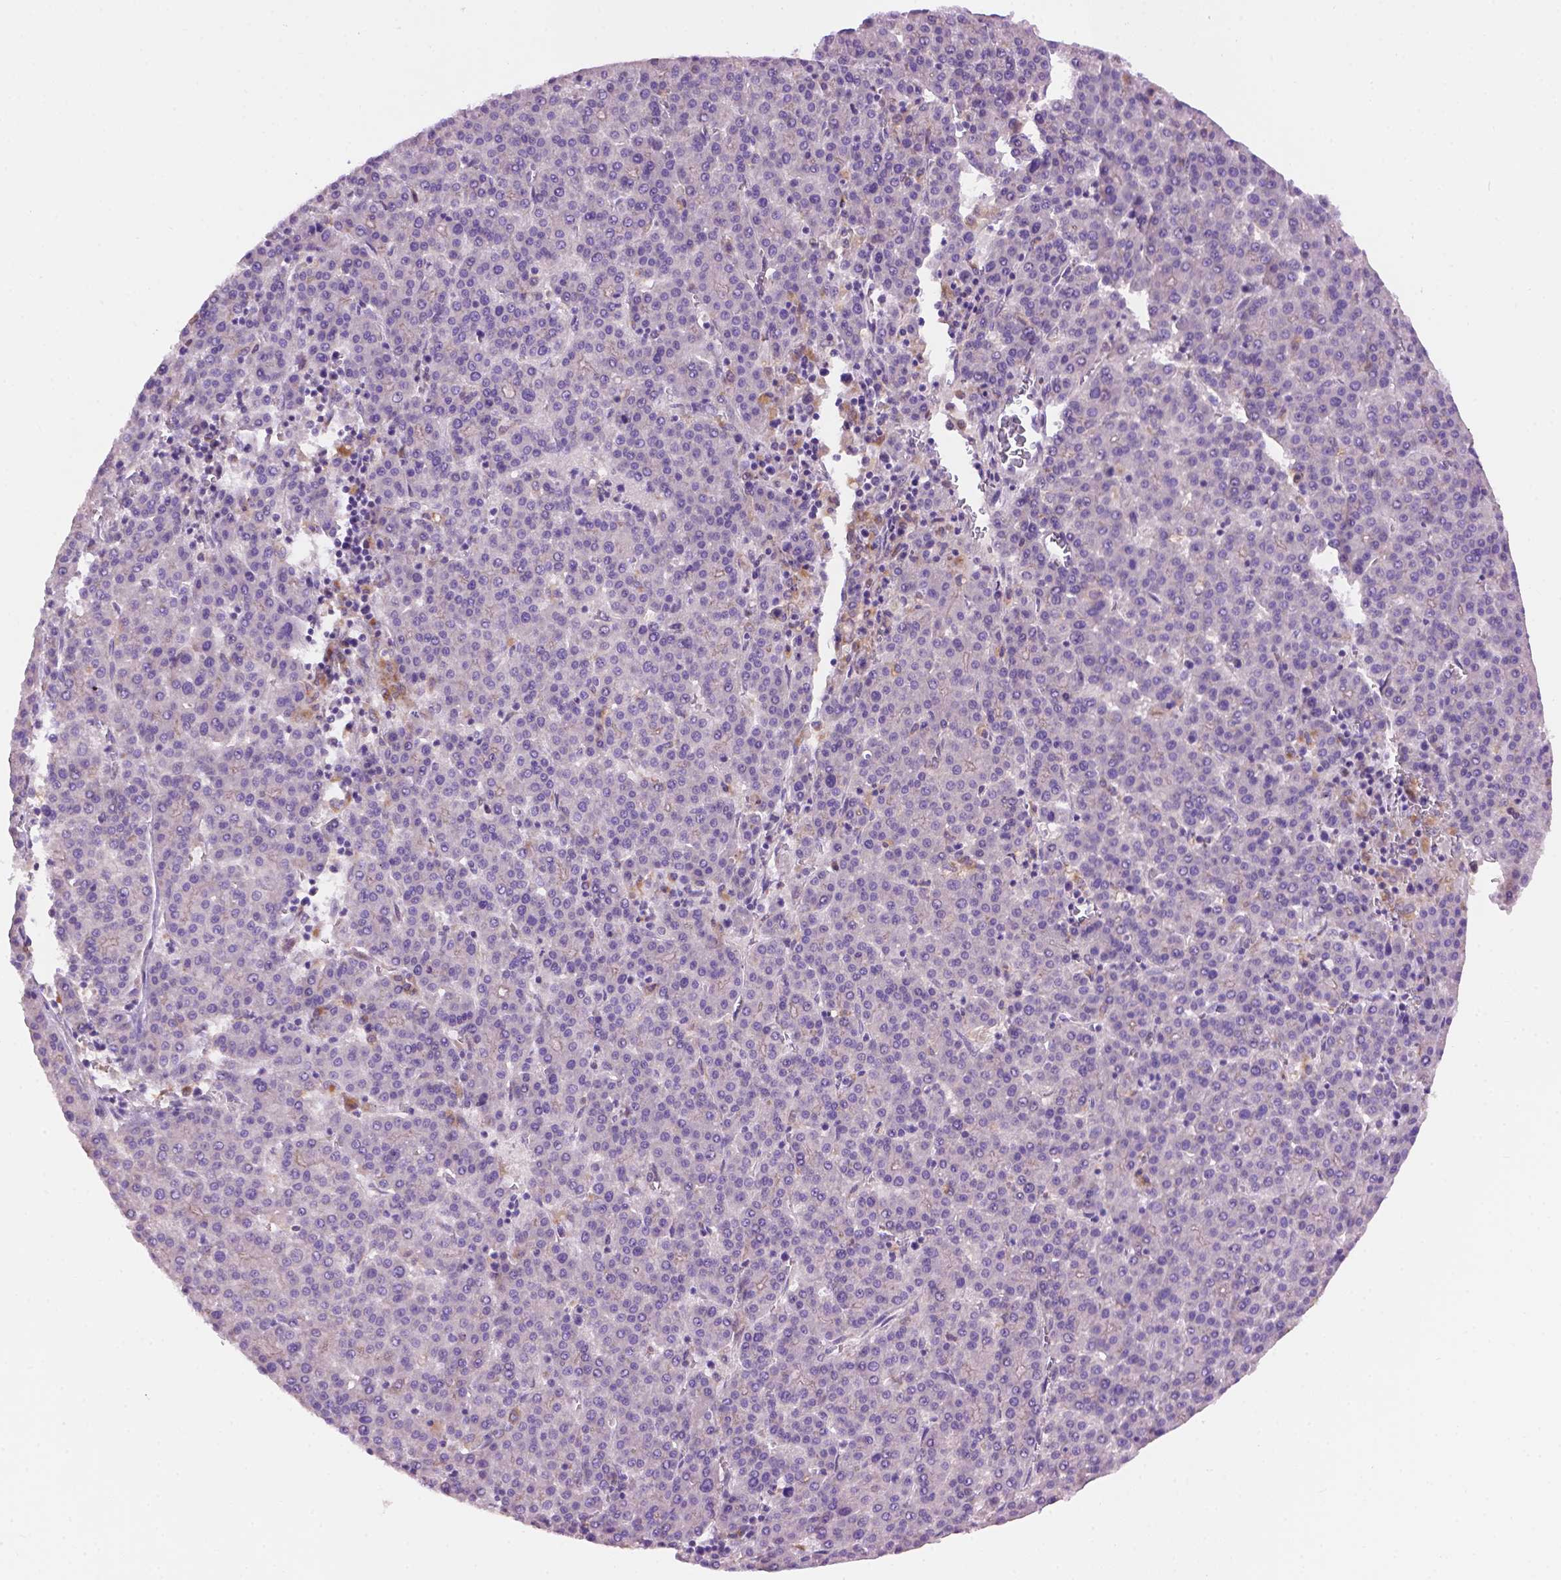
{"staining": {"intensity": "negative", "quantity": "none", "location": "none"}, "tissue": "liver cancer", "cell_type": "Tumor cells", "image_type": "cancer", "snomed": [{"axis": "morphology", "description": "Carcinoma, Hepatocellular, NOS"}, {"axis": "topography", "description": "Liver"}], "caption": "Tumor cells show no significant expression in liver cancer (hepatocellular carcinoma).", "gene": "CDH7", "patient": {"sex": "female", "age": 58}}